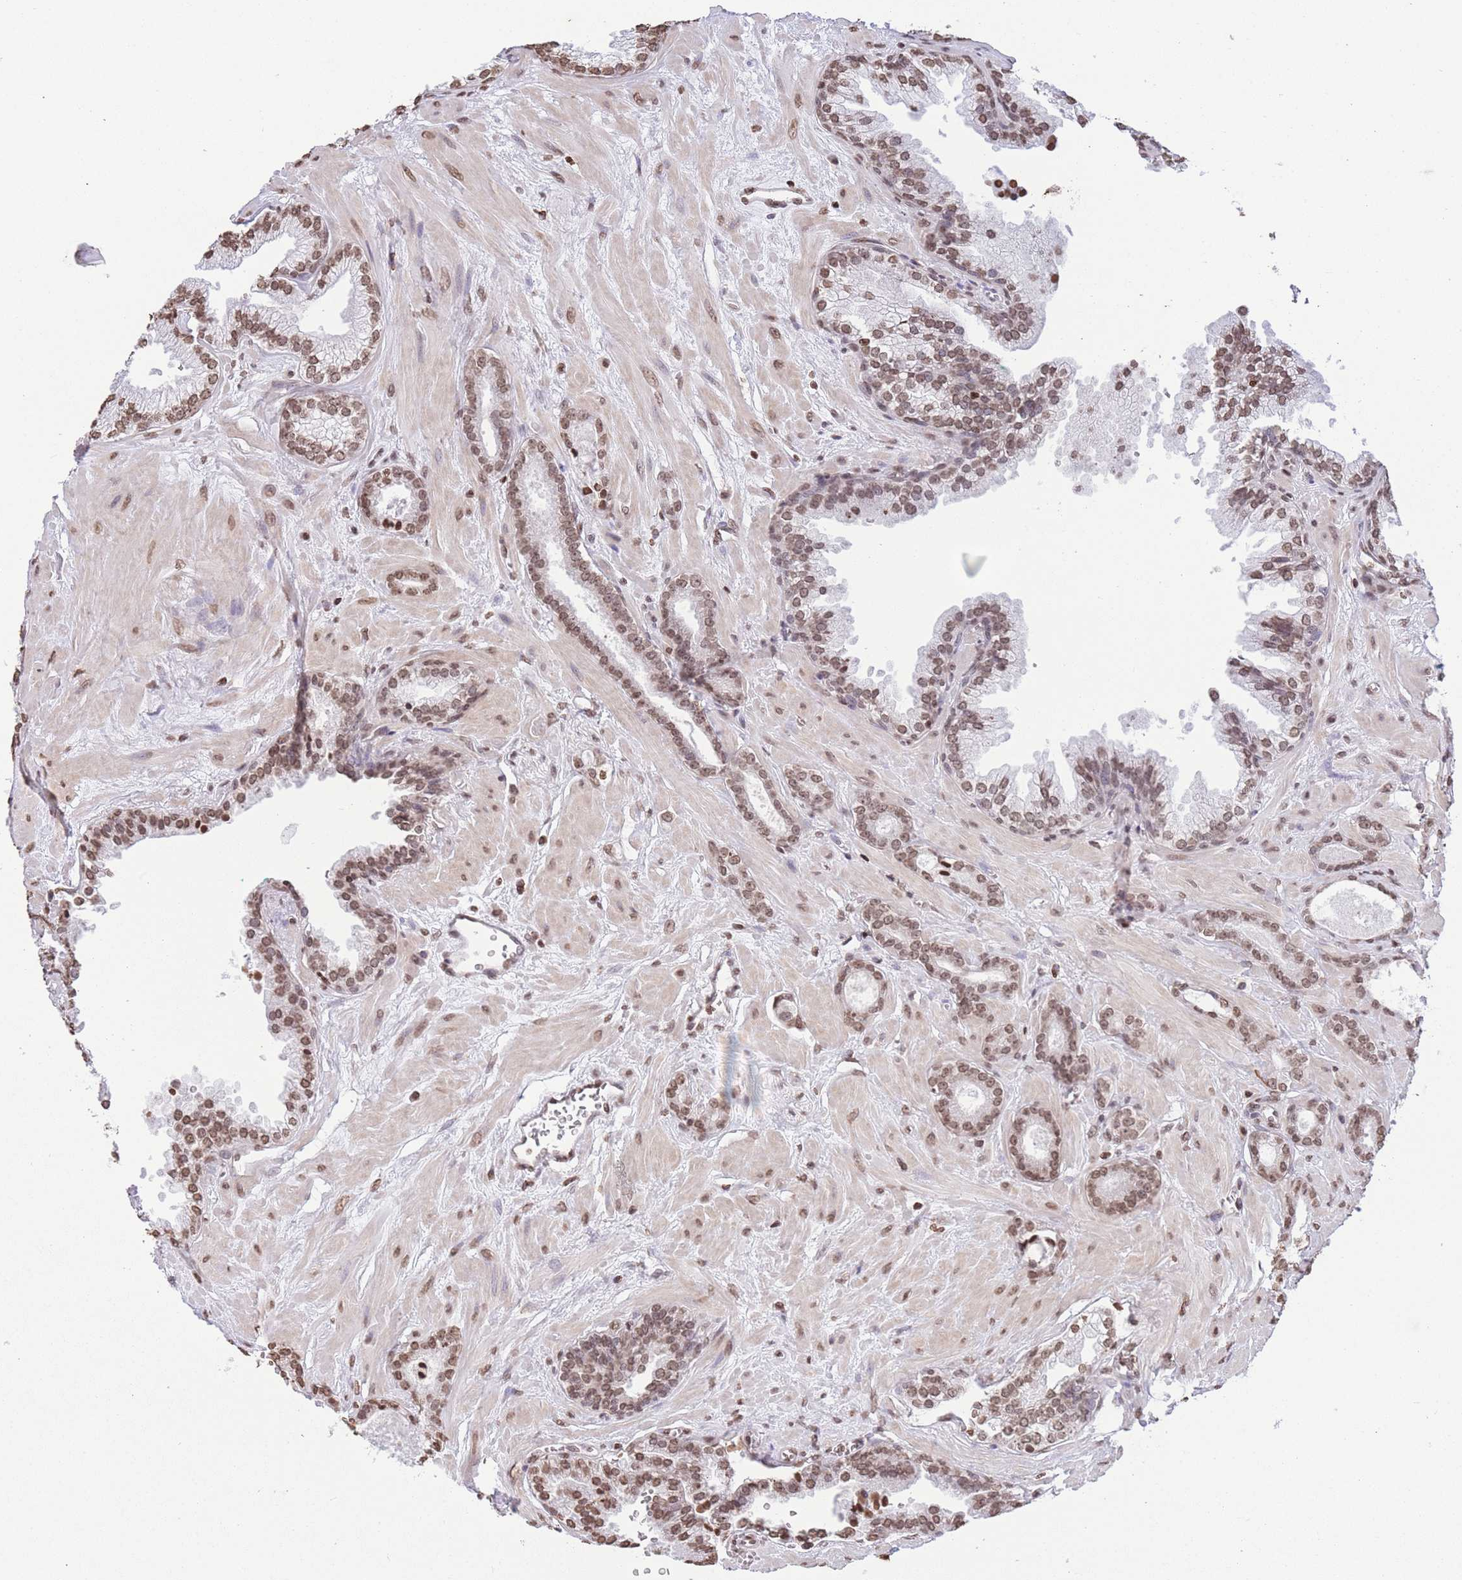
{"staining": {"intensity": "moderate", "quantity": ">75%", "location": "nuclear"}, "tissue": "prostate cancer", "cell_type": "Tumor cells", "image_type": "cancer", "snomed": [{"axis": "morphology", "description": "Adenocarcinoma, Low grade"}, {"axis": "topography", "description": "Prostate"}], "caption": "High-magnification brightfield microscopy of prostate cancer stained with DAB (brown) and counterstained with hematoxylin (blue). tumor cells exhibit moderate nuclear staining is identified in approximately>75% of cells. Nuclei are stained in blue.", "gene": "H2BC11", "patient": {"sex": "male", "age": 60}}